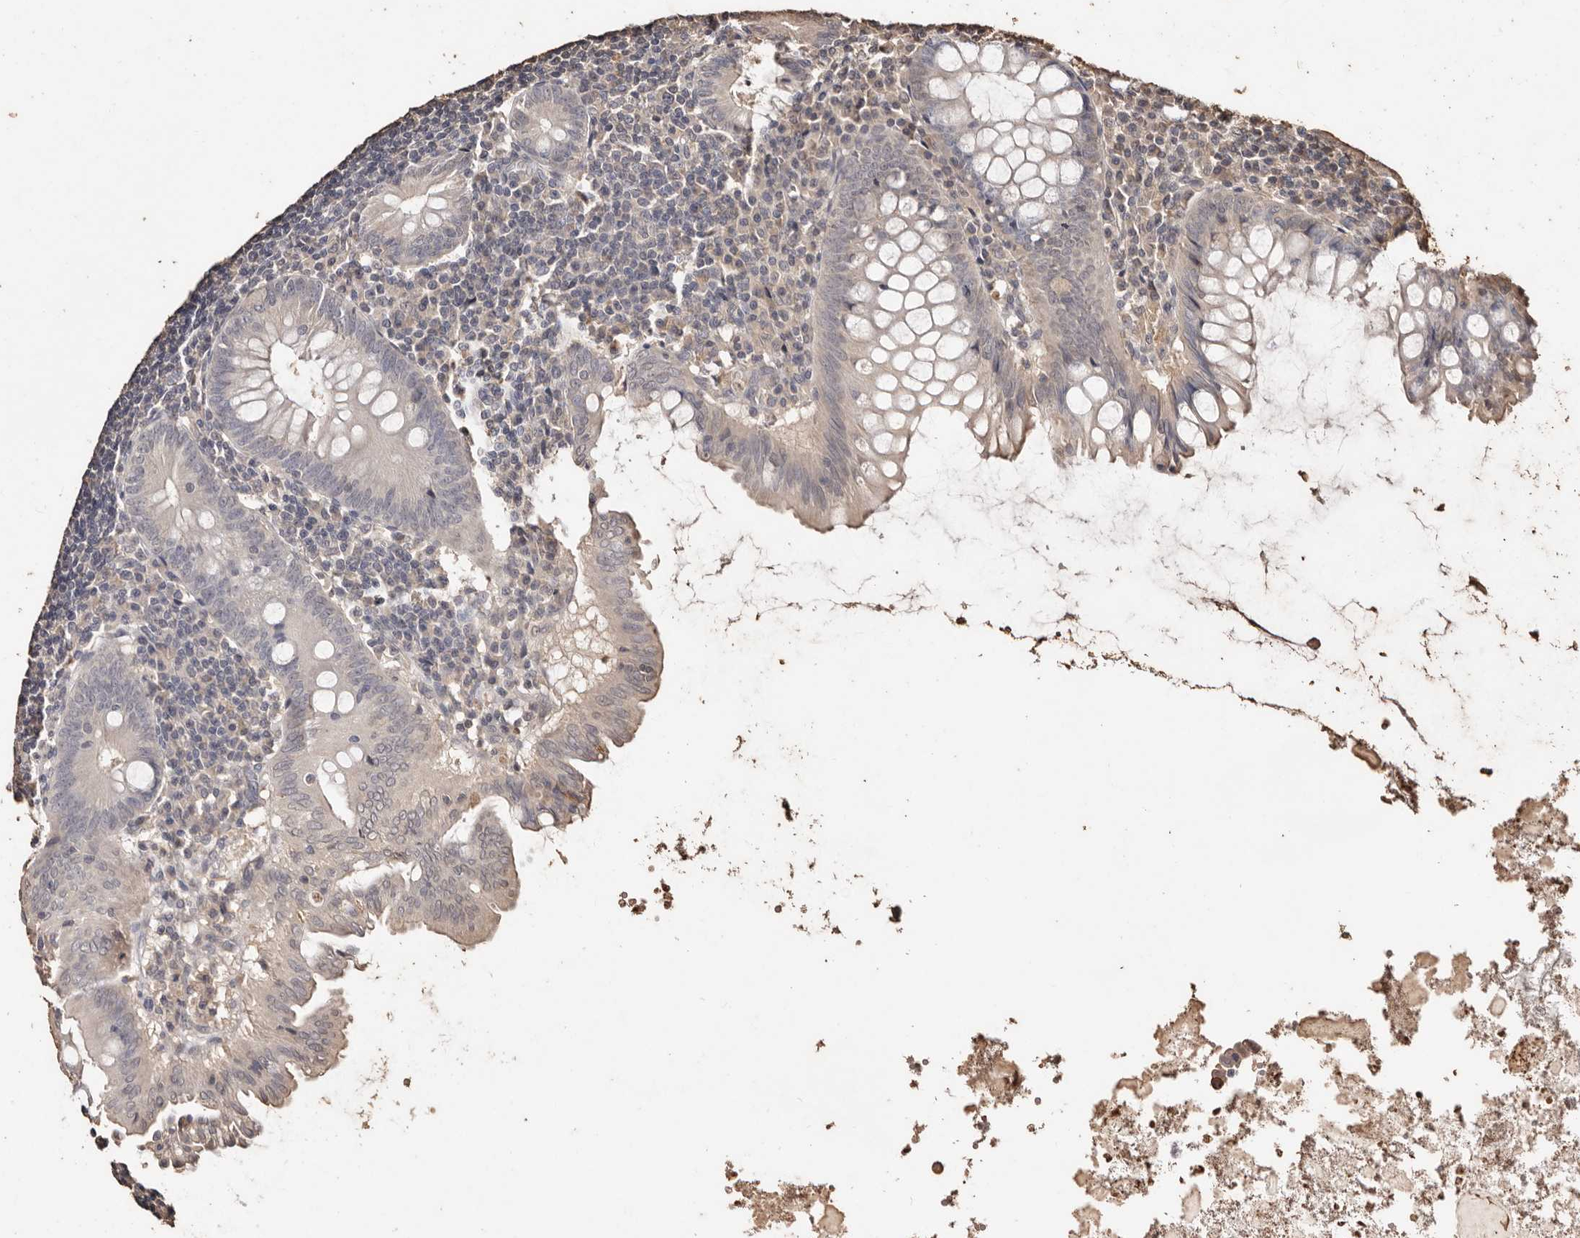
{"staining": {"intensity": "moderate", "quantity": "<25%", "location": "cytoplasmic/membranous"}, "tissue": "appendix", "cell_type": "Glandular cells", "image_type": "normal", "snomed": [{"axis": "morphology", "description": "Normal tissue, NOS"}, {"axis": "topography", "description": "Appendix"}], "caption": "Normal appendix exhibits moderate cytoplasmic/membranous expression in about <25% of glandular cells, visualized by immunohistochemistry. The staining is performed using DAB brown chromogen to label protein expression. The nuclei are counter-stained blue using hematoxylin.", "gene": "PKDCC", "patient": {"sex": "female", "age": 54}}